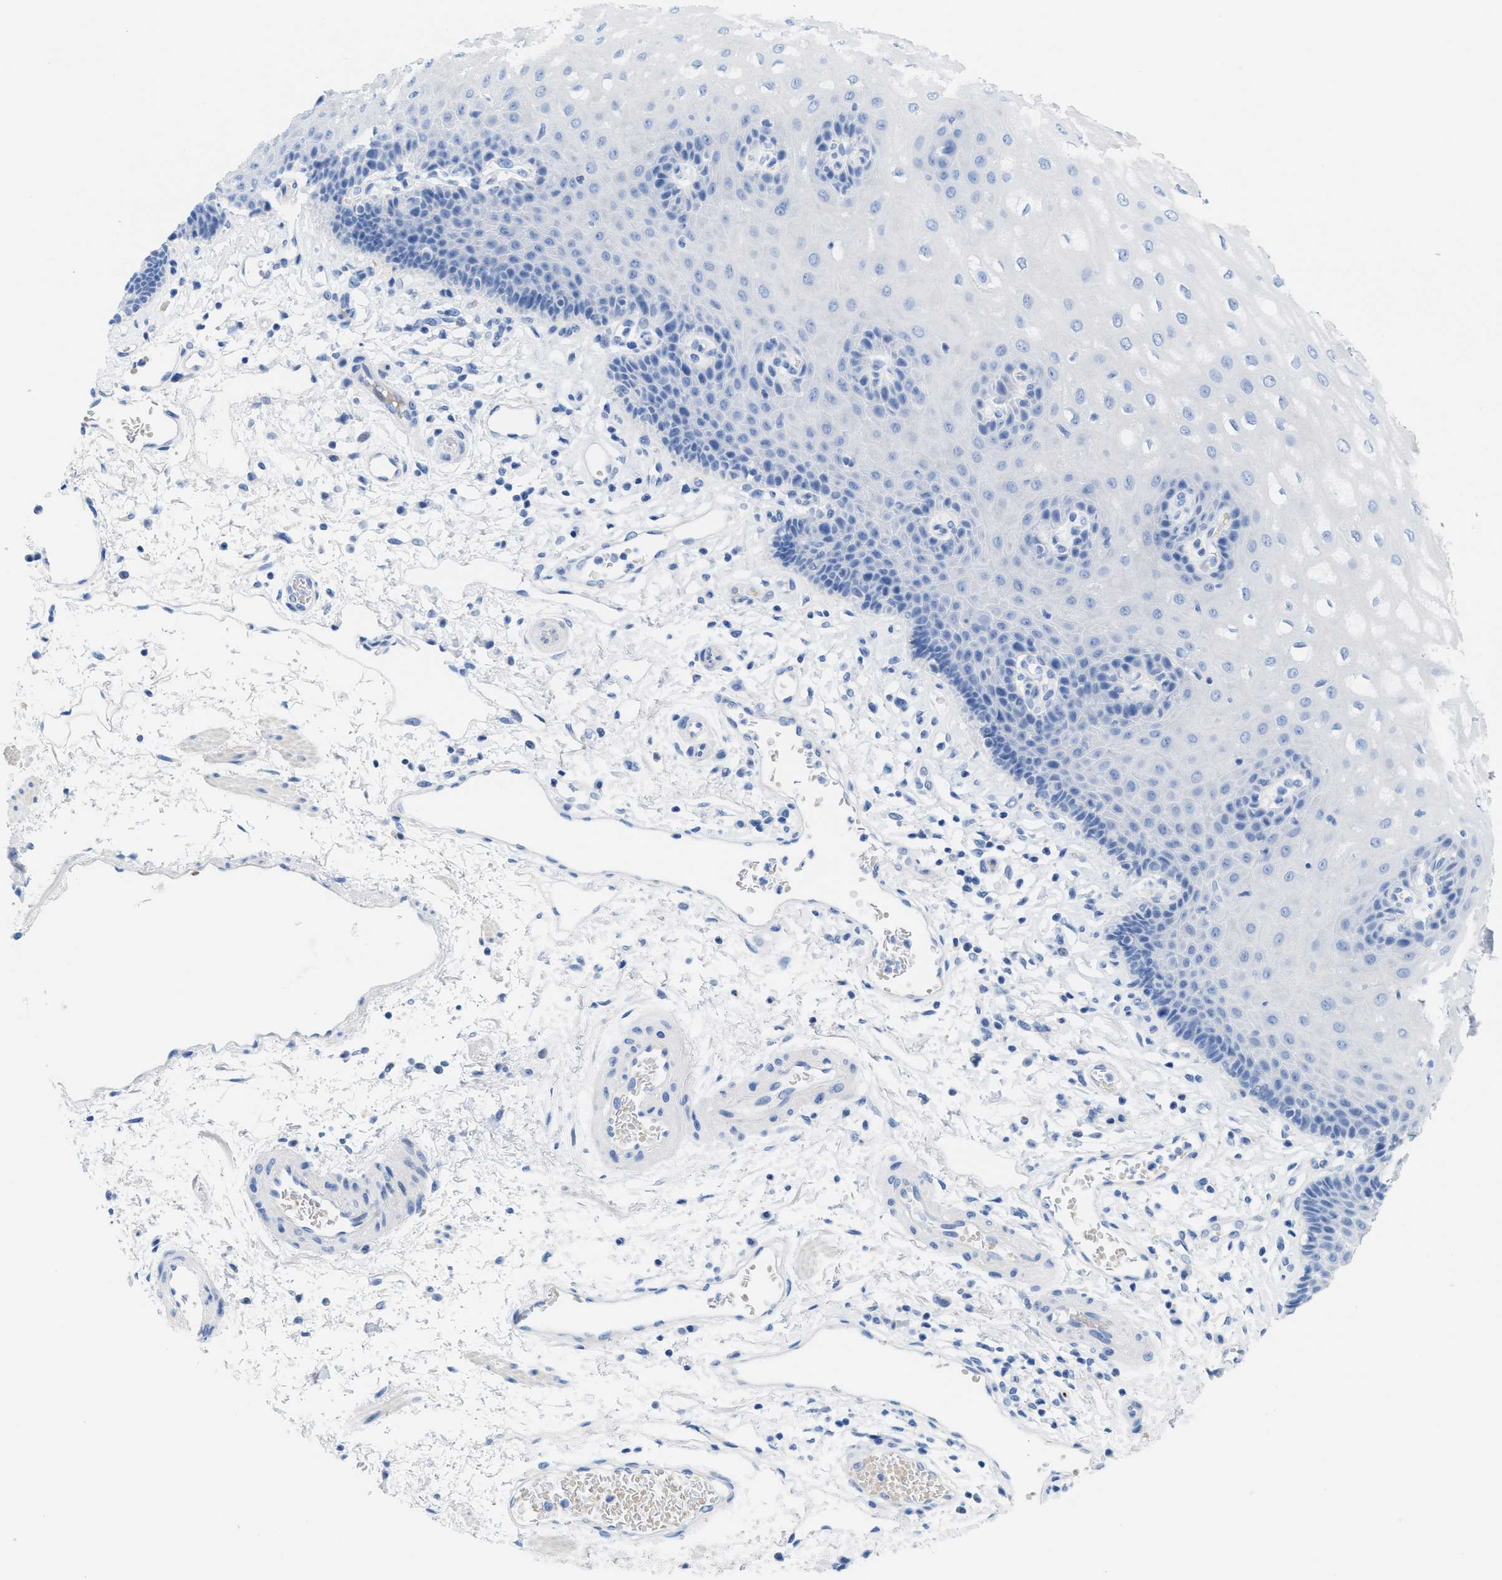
{"staining": {"intensity": "negative", "quantity": "none", "location": "none"}, "tissue": "esophagus", "cell_type": "Squamous epithelial cells", "image_type": "normal", "snomed": [{"axis": "morphology", "description": "Normal tissue, NOS"}, {"axis": "topography", "description": "Esophagus"}], "caption": "Unremarkable esophagus was stained to show a protein in brown. There is no significant expression in squamous epithelial cells. (DAB (3,3'-diaminobenzidine) immunohistochemistry (IHC), high magnification).", "gene": "ANKFN1", "patient": {"sex": "male", "age": 54}}